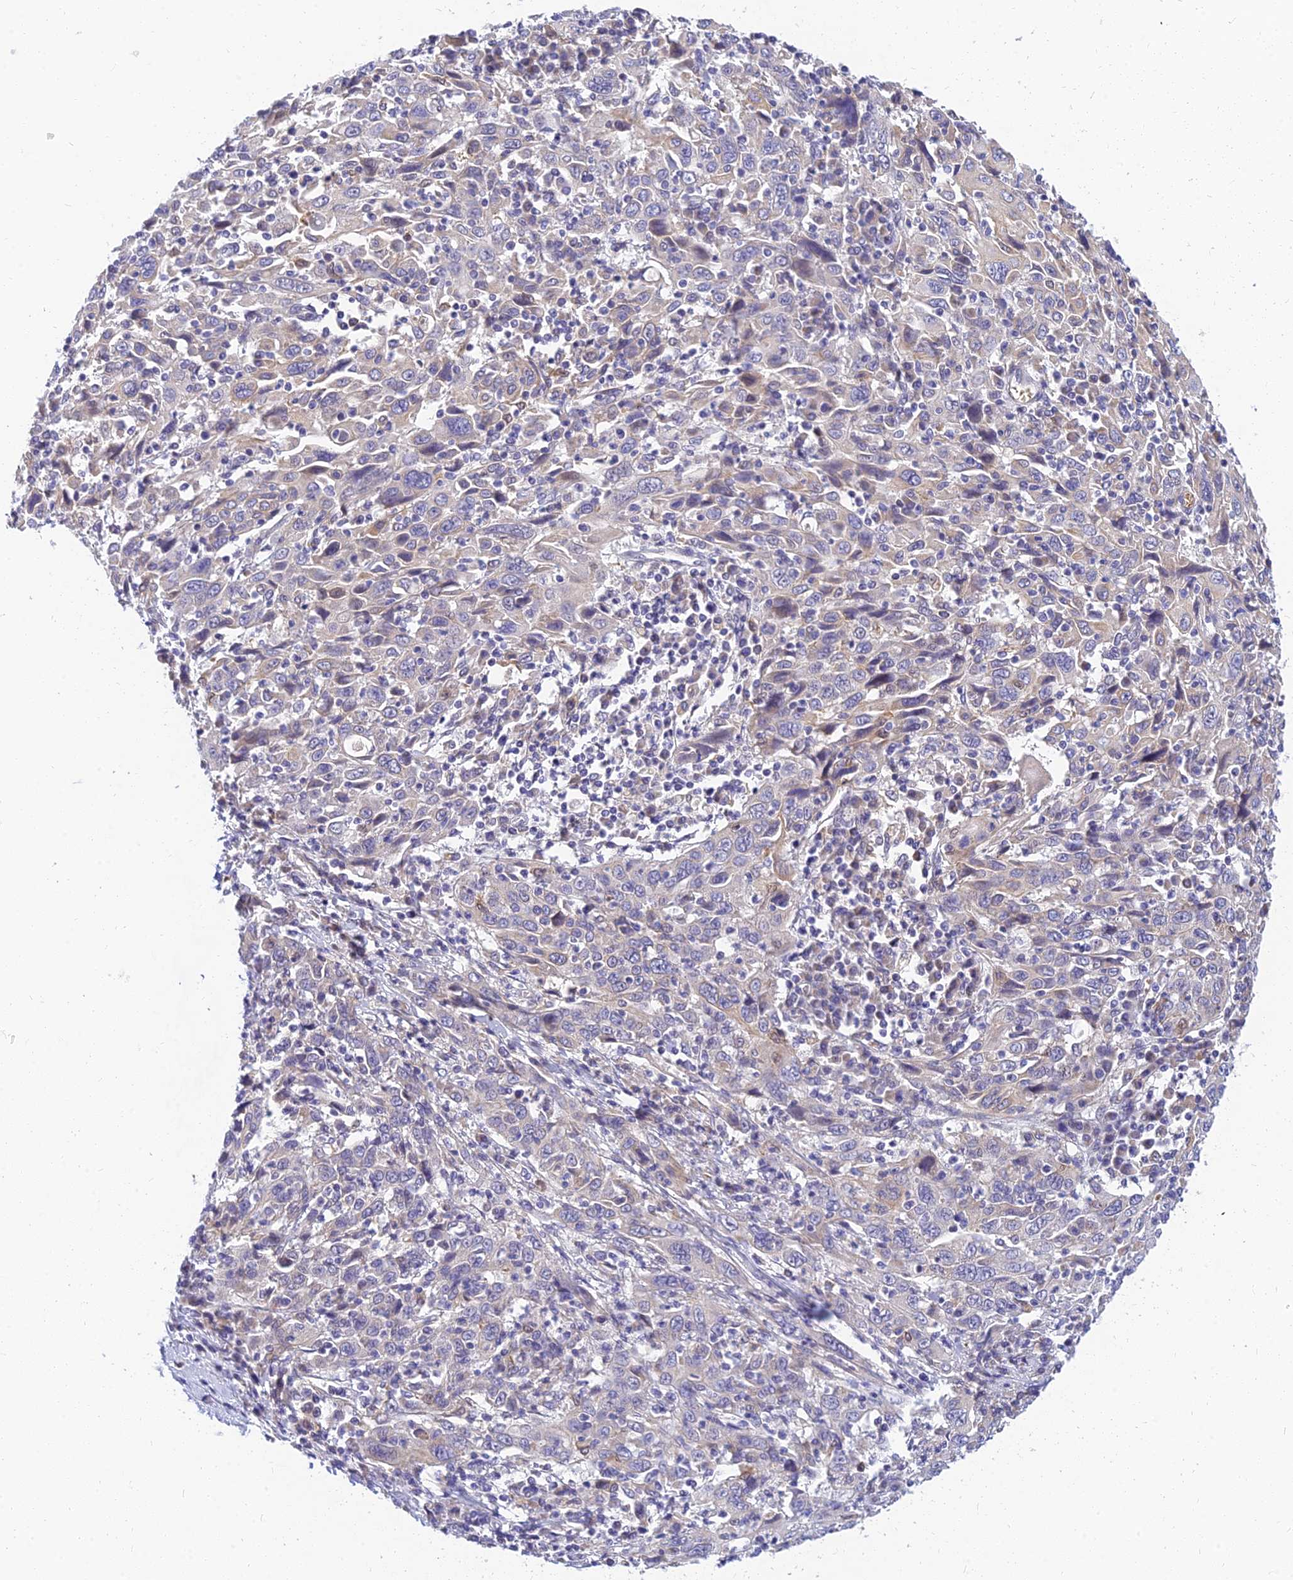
{"staining": {"intensity": "weak", "quantity": "<25%", "location": "cytoplasmic/membranous"}, "tissue": "cervical cancer", "cell_type": "Tumor cells", "image_type": "cancer", "snomed": [{"axis": "morphology", "description": "Squamous cell carcinoma, NOS"}, {"axis": "topography", "description": "Cervix"}], "caption": "High magnification brightfield microscopy of cervical squamous cell carcinoma stained with DAB (3,3'-diaminobenzidine) (brown) and counterstained with hematoxylin (blue): tumor cells show no significant positivity.", "gene": "ANKS4B", "patient": {"sex": "female", "age": 46}}